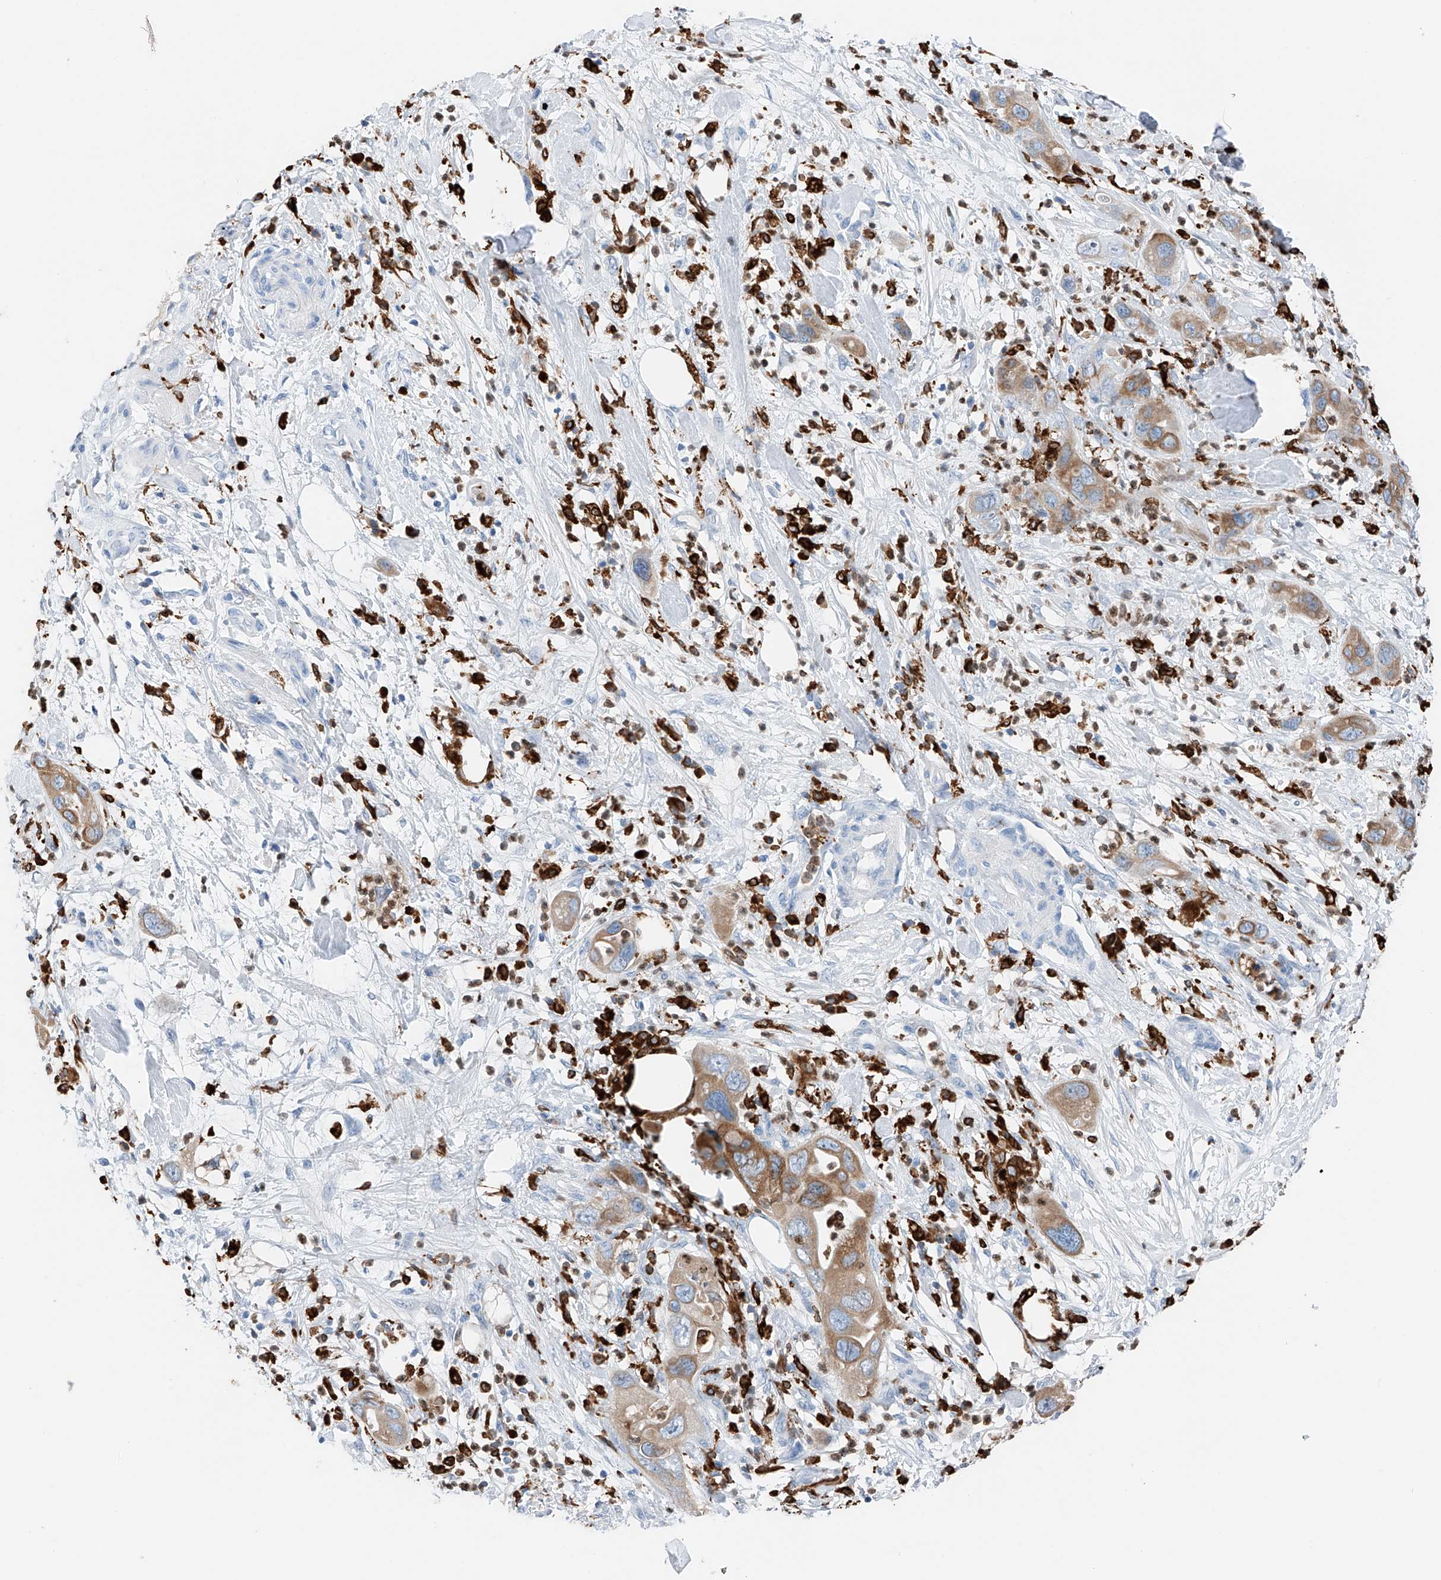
{"staining": {"intensity": "moderate", "quantity": ">75%", "location": "cytoplasmic/membranous"}, "tissue": "pancreatic cancer", "cell_type": "Tumor cells", "image_type": "cancer", "snomed": [{"axis": "morphology", "description": "Adenocarcinoma, NOS"}, {"axis": "topography", "description": "Pancreas"}], "caption": "The micrograph displays staining of pancreatic adenocarcinoma, revealing moderate cytoplasmic/membranous protein expression (brown color) within tumor cells.", "gene": "TBXAS1", "patient": {"sex": "female", "age": 71}}